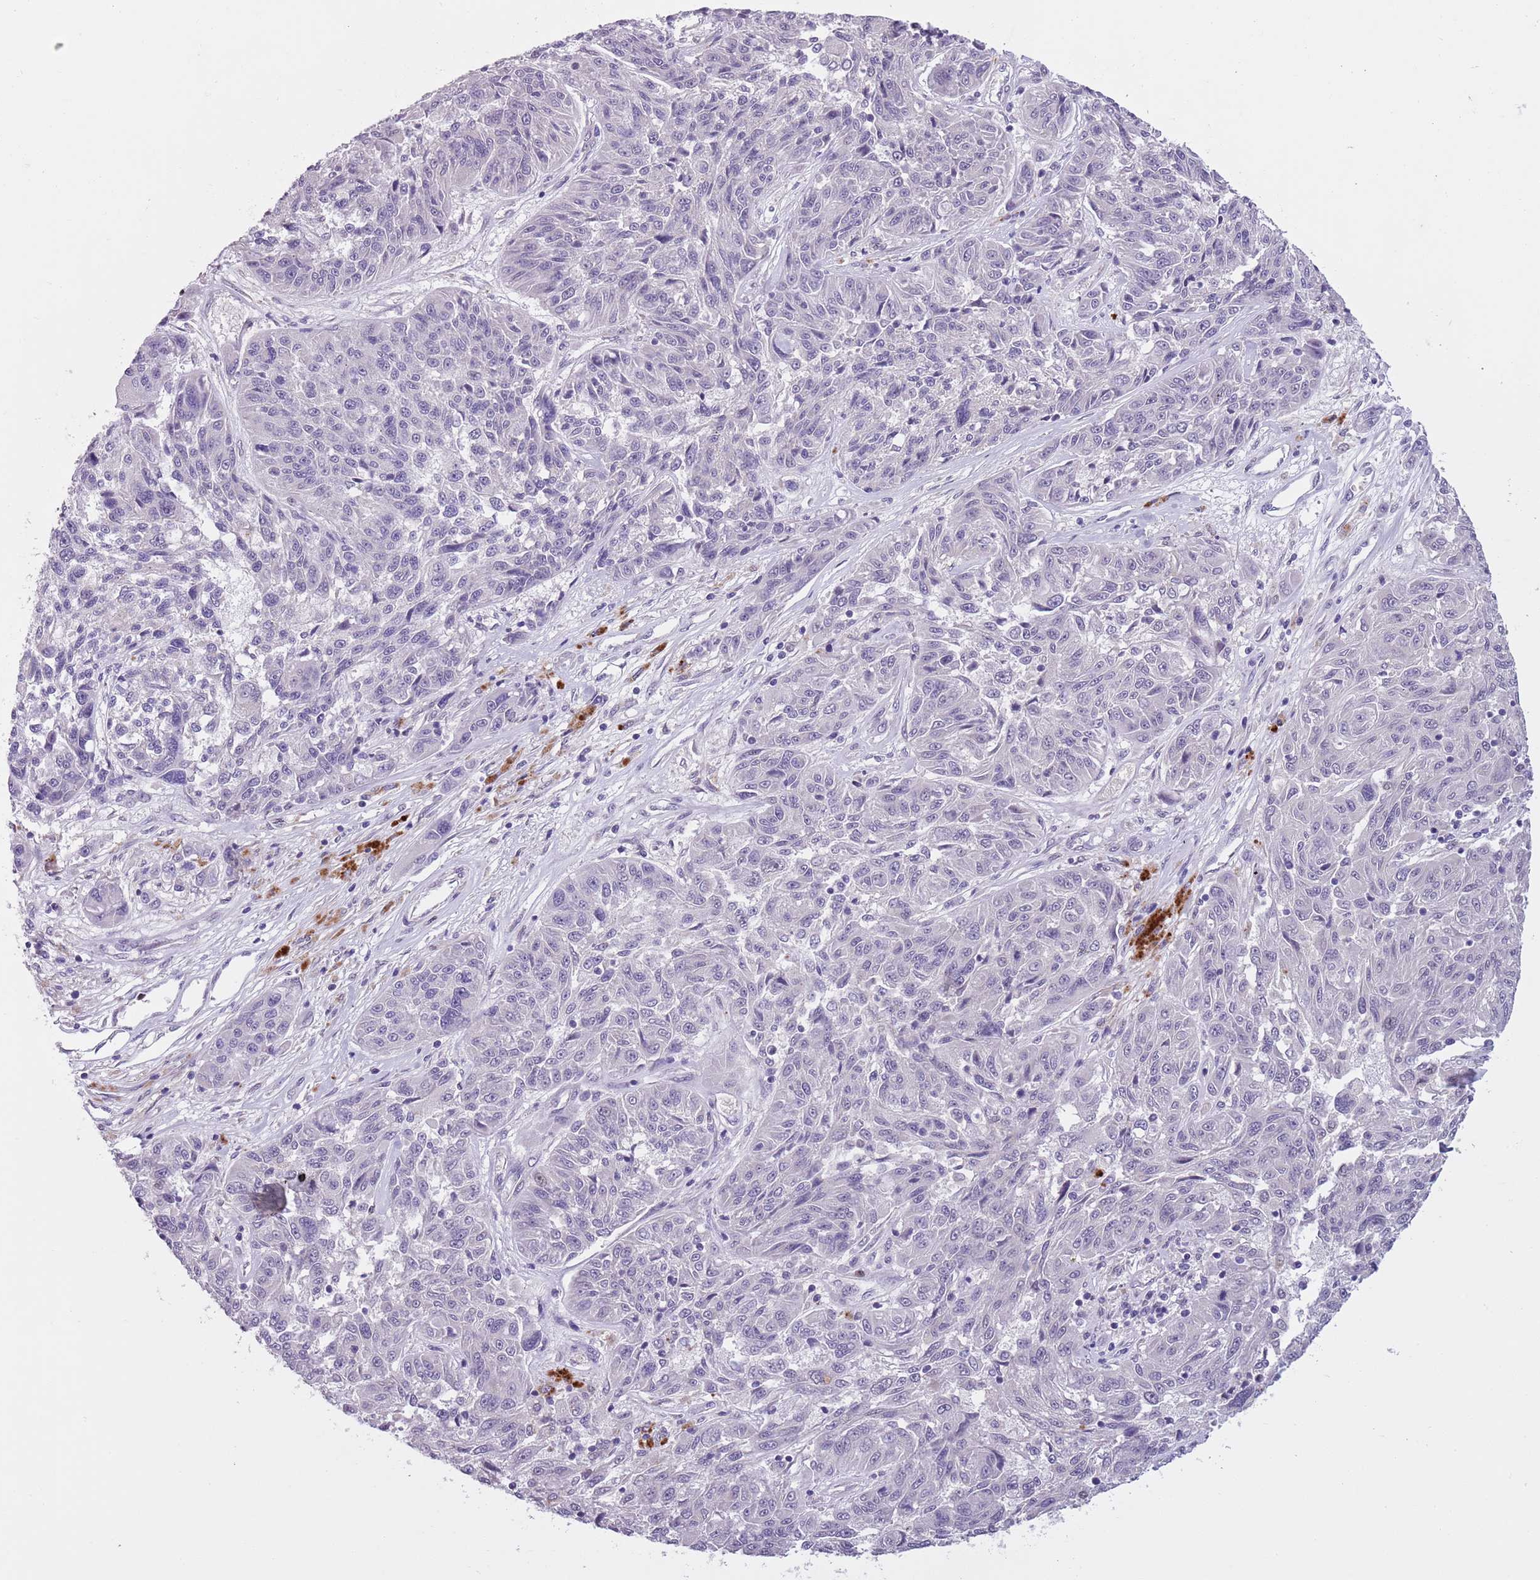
{"staining": {"intensity": "negative", "quantity": "none", "location": "none"}, "tissue": "melanoma", "cell_type": "Tumor cells", "image_type": "cancer", "snomed": [{"axis": "morphology", "description": "Malignant melanoma, NOS"}, {"axis": "topography", "description": "Skin"}], "caption": "This is an immunohistochemistry histopathology image of melanoma. There is no staining in tumor cells.", "gene": "ADCY7", "patient": {"sex": "male", "age": 53}}